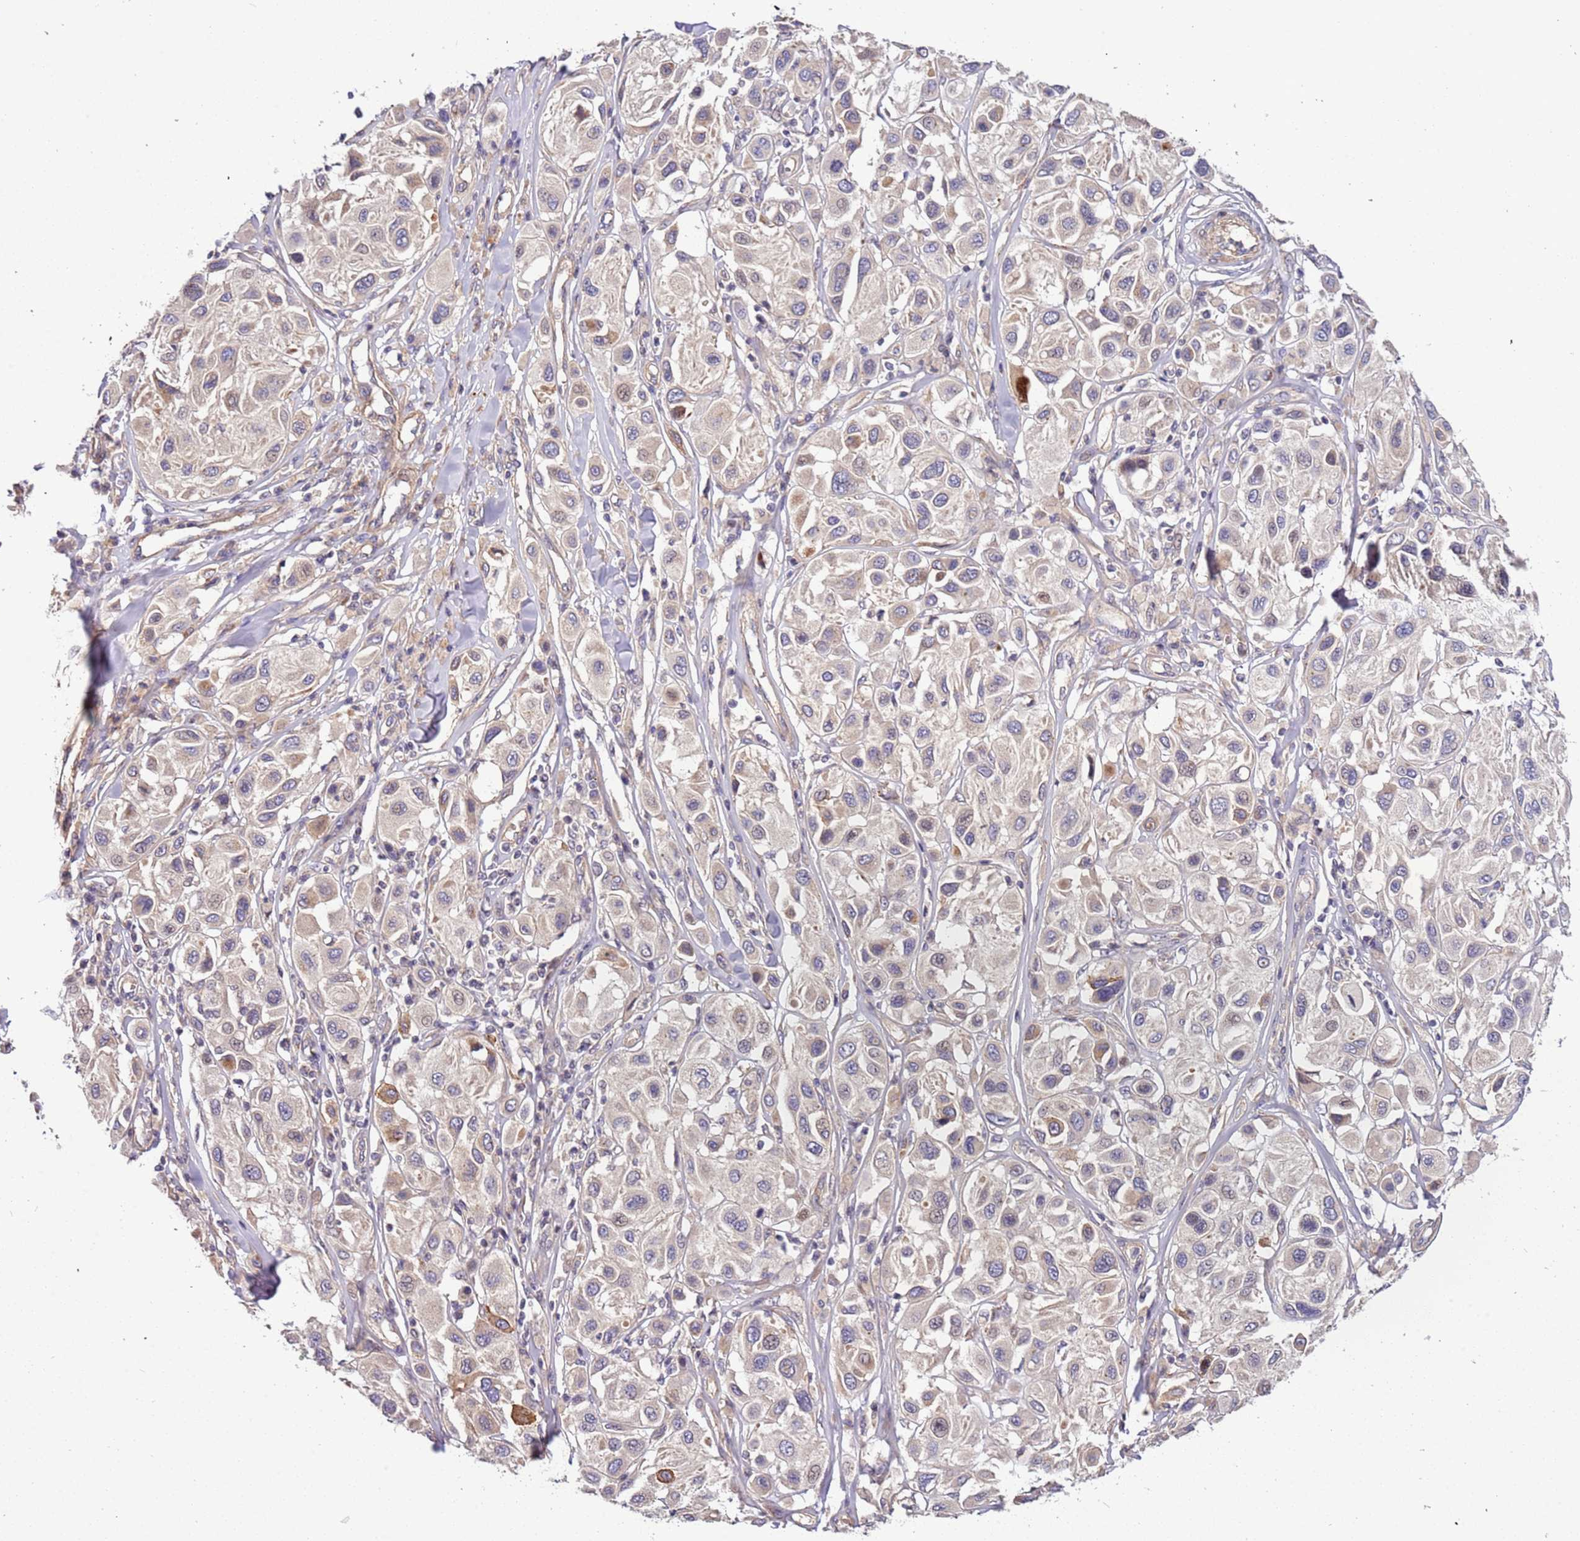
{"staining": {"intensity": "moderate", "quantity": "<25%", "location": "cytoplasmic/membranous"}, "tissue": "melanoma", "cell_type": "Tumor cells", "image_type": "cancer", "snomed": [{"axis": "morphology", "description": "Malignant melanoma, Metastatic site"}, {"axis": "topography", "description": "Skin"}], "caption": "This image displays immunohistochemistry staining of human malignant melanoma (metastatic site), with low moderate cytoplasmic/membranous expression in approximately <25% of tumor cells.", "gene": "LAMB4", "patient": {"sex": "male", "age": 41}}